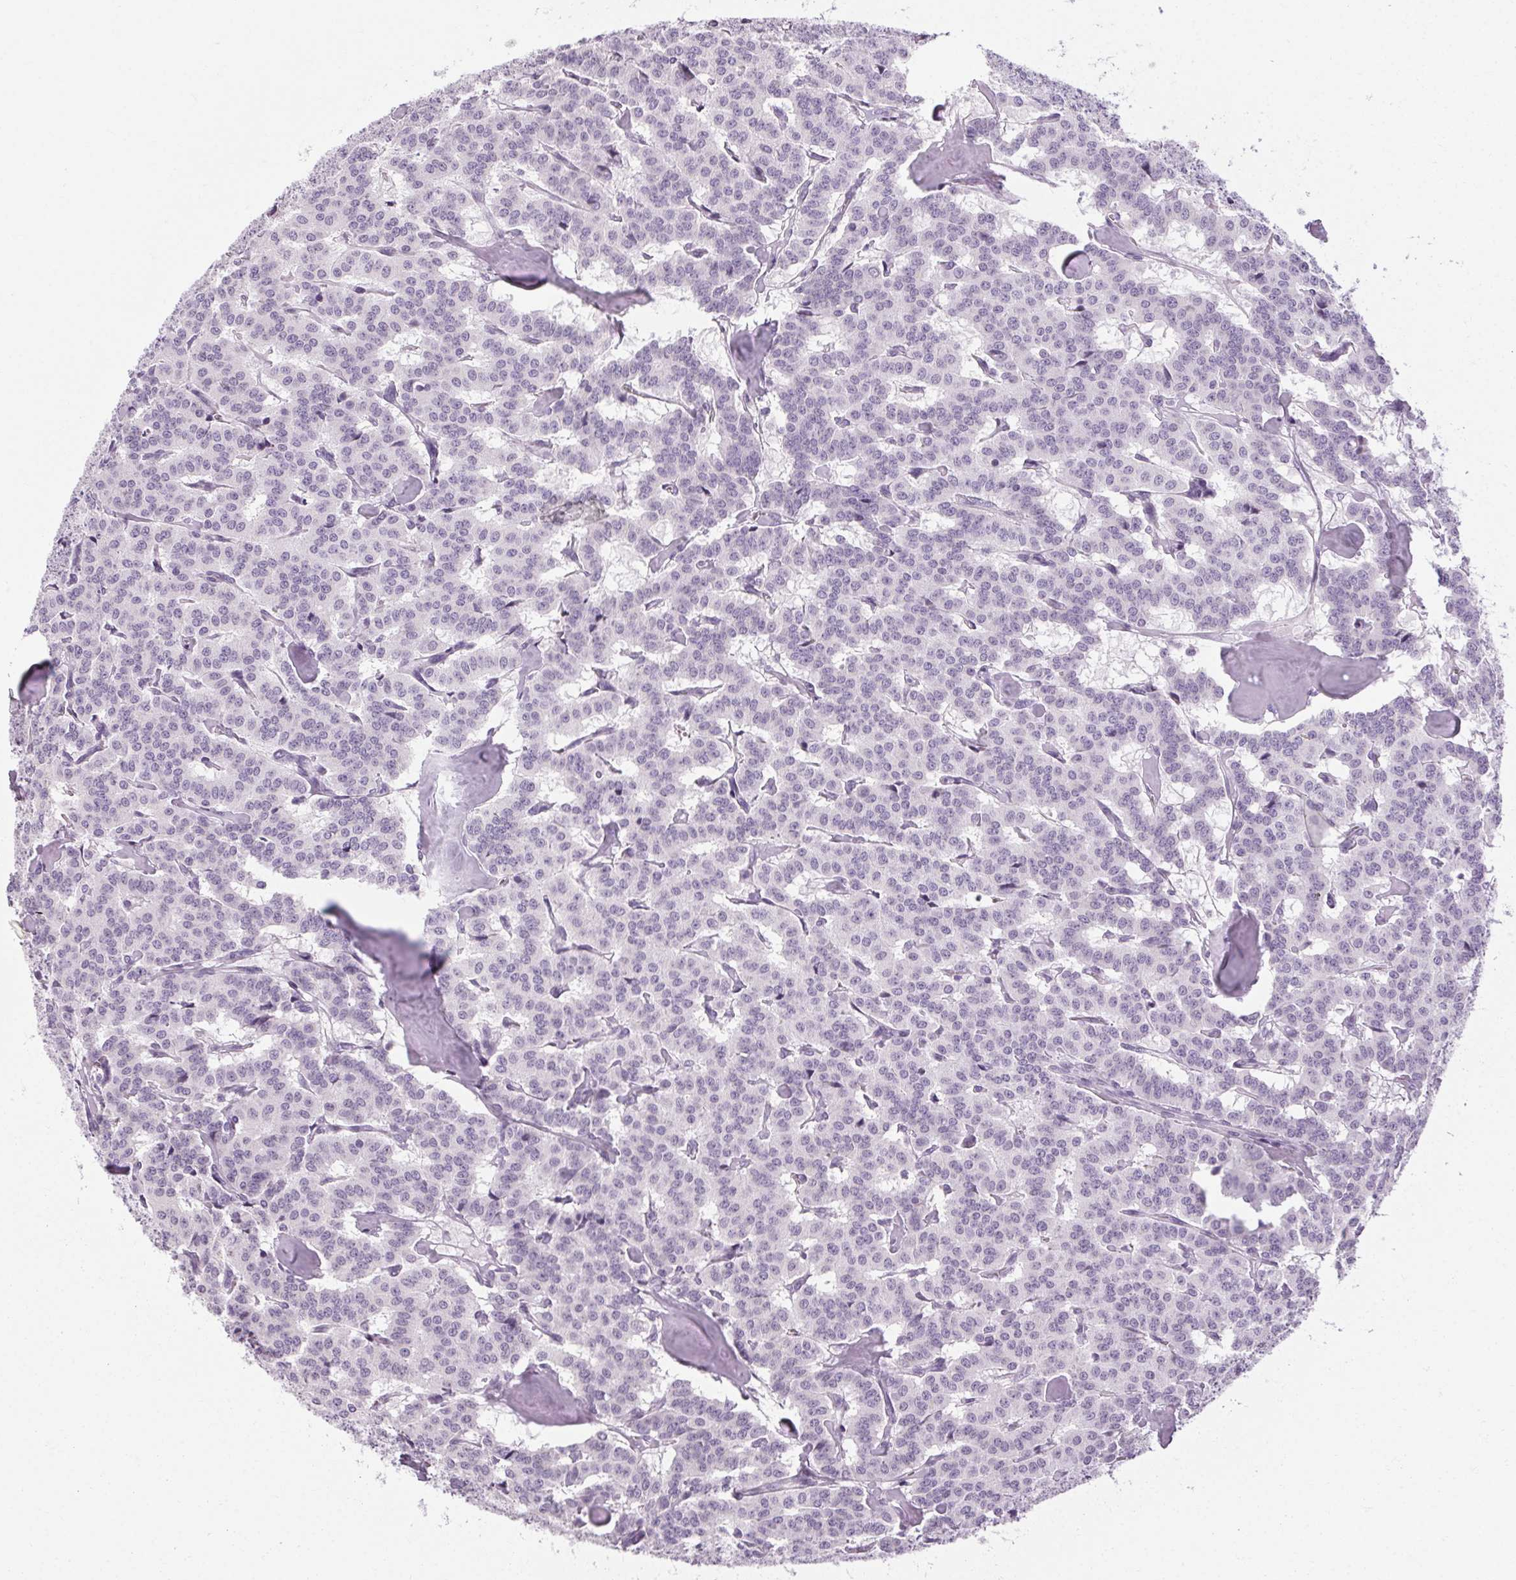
{"staining": {"intensity": "negative", "quantity": "none", "location": "none"}, "tissue": "carcinoid", "cell_type": "Tumor cells", "image_type": "cancer", "snomed": [{"axis": "morphology", "description": "Carcinoid, malignant, NOS"}, {"axis": "topography", "description": "Lung"}], "caption": "High power microscopy photomicrograph of an immunohistochemistry (IHC) photomicrograph of carcinoid, revealing no significant positivity in tumor cells.", "gene": "POMC", "patient": {"sex": "female", "age": 46}}